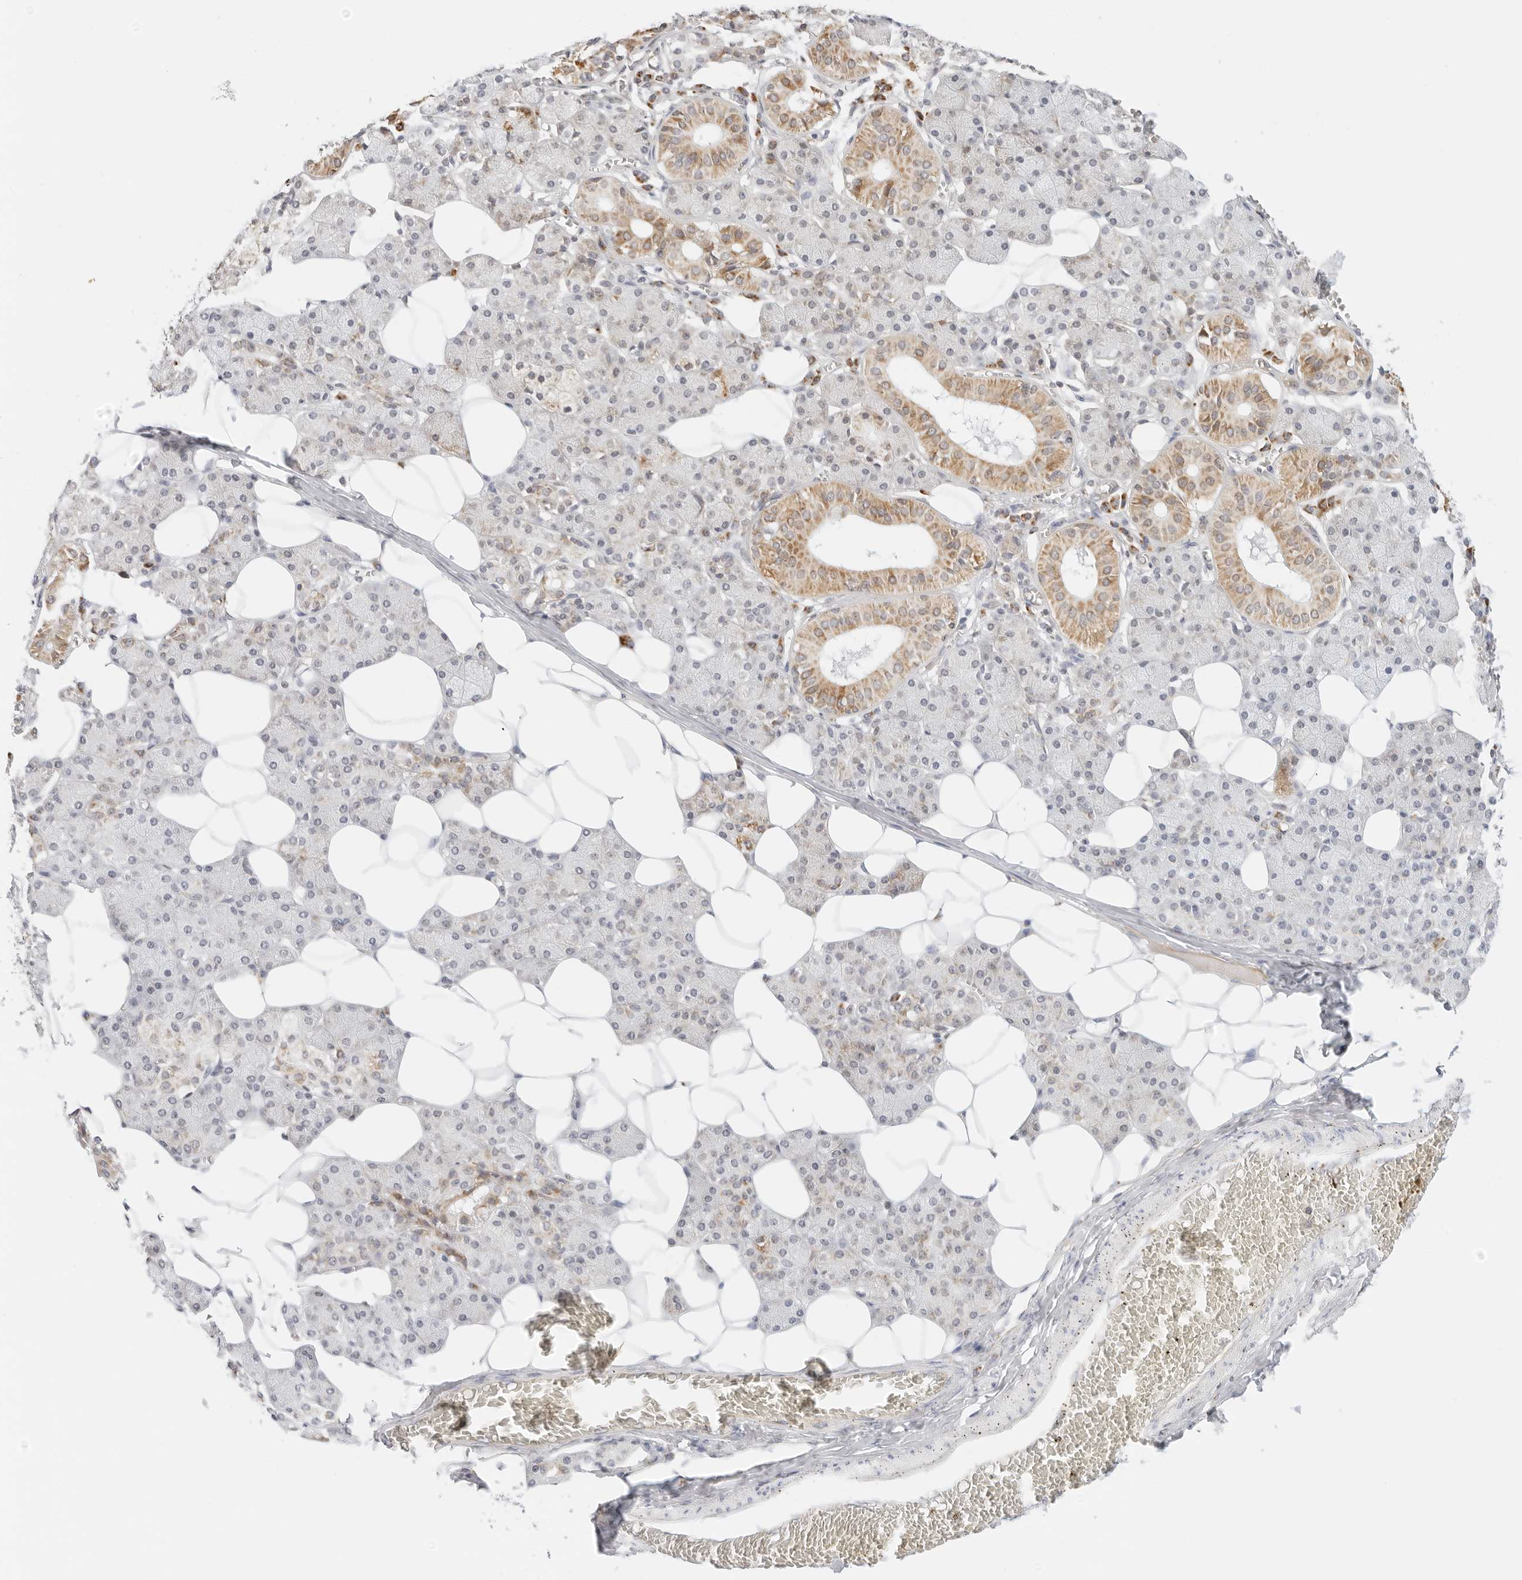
{"staining": {"intensity": "moderate", "quantity": "<25%", "location": "cytoplasmic/membranous"}, "tissue": "salivary gland", "cell_type": "Glandular cells", "image_type": "normal", "snomed": [{"axis": "morphology", "description": "Normal tissue, NOS"}, {"axis": "topography", "description": "Salivary gland"}], "caption": "This image reveals immunohistochemistry (IHC) staining of unremarkable human salivary gland, with low moderate cytoplasmic/membranous expression in approximately <25% of glandular cells.", "gene": "RC3H1", "patient": {"sex": "female", "age": 33}}